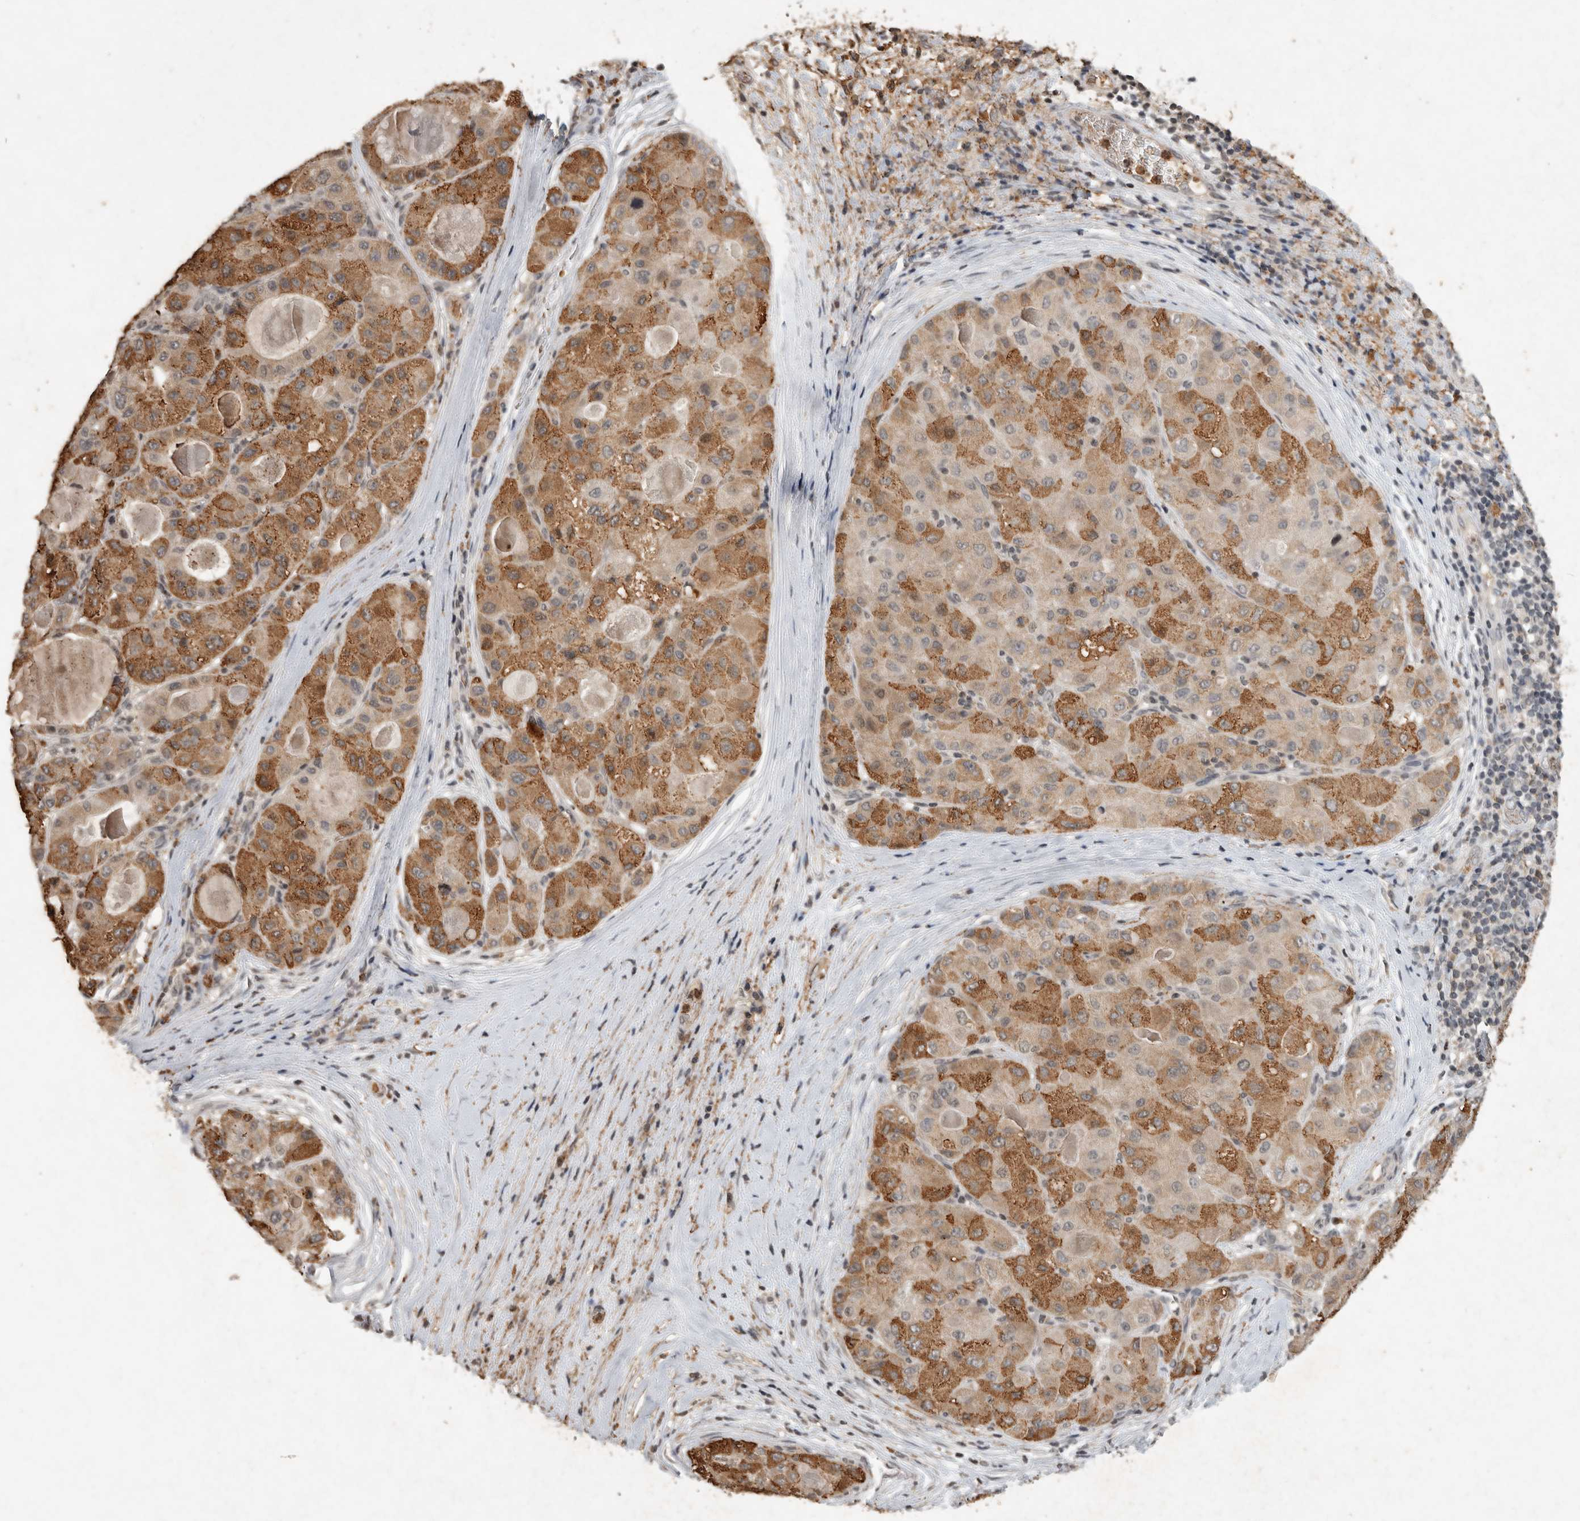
{"staining": {"intensity": "moderate", "quantity": ">75%", "location": "cytoplasmic/membranous"}, "tissue": "liver cancer", "cell_type": "Tumor cells", "image_type": "cancer", "snomed": [{"axis": "morphology", "description": "Carcinoma, Hepatocellular, NOS"}, {"axis": "topography", "description": "Liver"}], "caption": "Immunohistochemical staining of liver hepatocellular carcinoma demonstrates medium levels of moderate cytoplasmic/membranous staining in approximately >75% of tumor cells.", "gene": "HRK", "patient": {"sex": "male", "age": 80}}